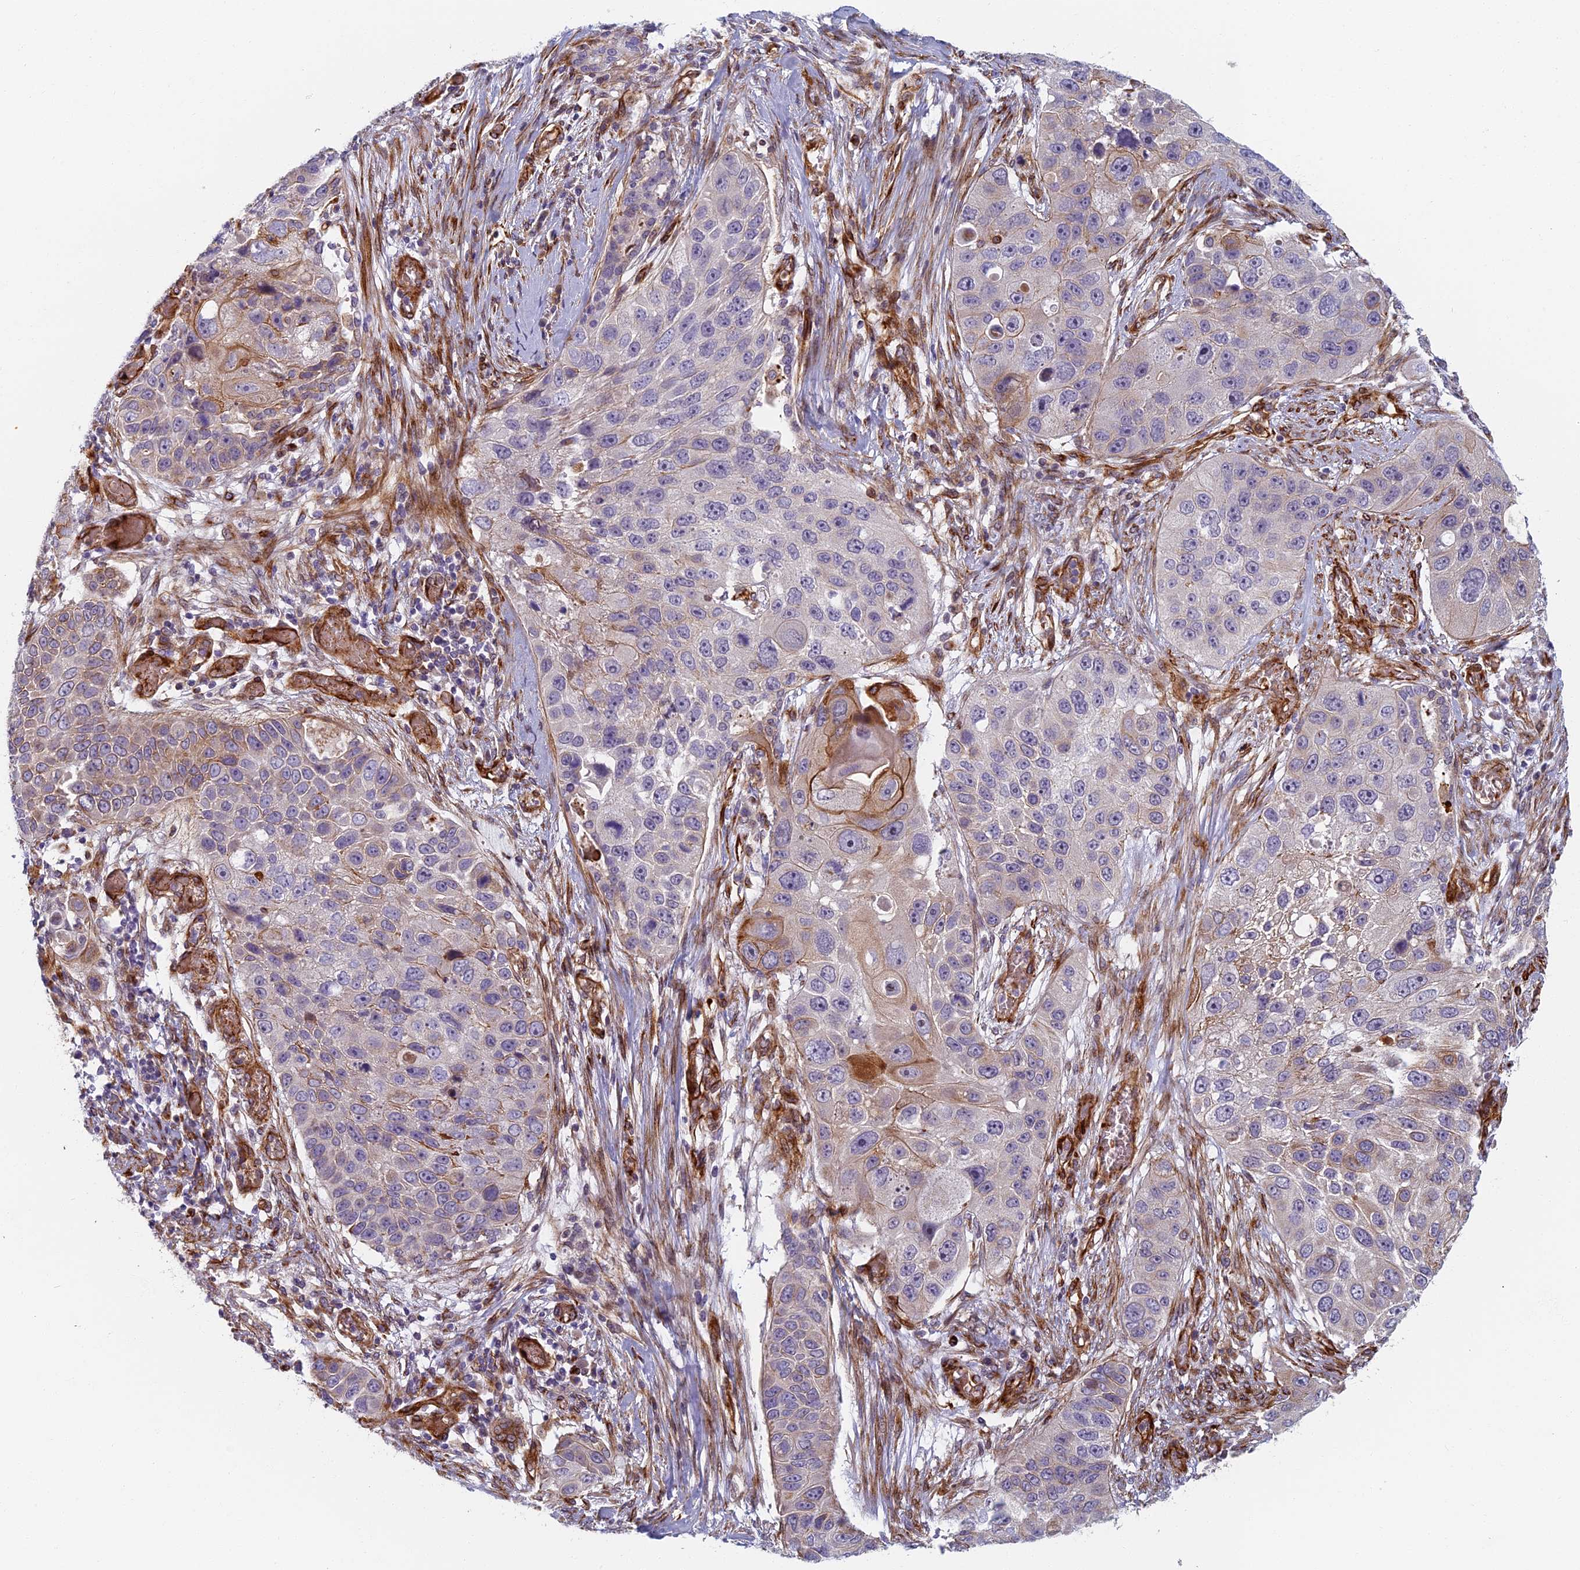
{"staining": {"intensity": "weak", "quantity": "<25%", "location": "cytoplasmic/membranous"}, "tissue": "lung cancer", "cell_type": "Tumor cells", "image_type": "cancer", "snomed": [{"axis": "morphology", "description": "Adenocarcinoma, NOS"}, {"axis": "topography", "description": "Lung"}], "caption": "Tumor cells are negative for brown protein staining in adenocarcinoma (lung). Nuclei are stained in blue.", "gene": "ABCB10", "patient": {"sex": "male", "age": 64}}